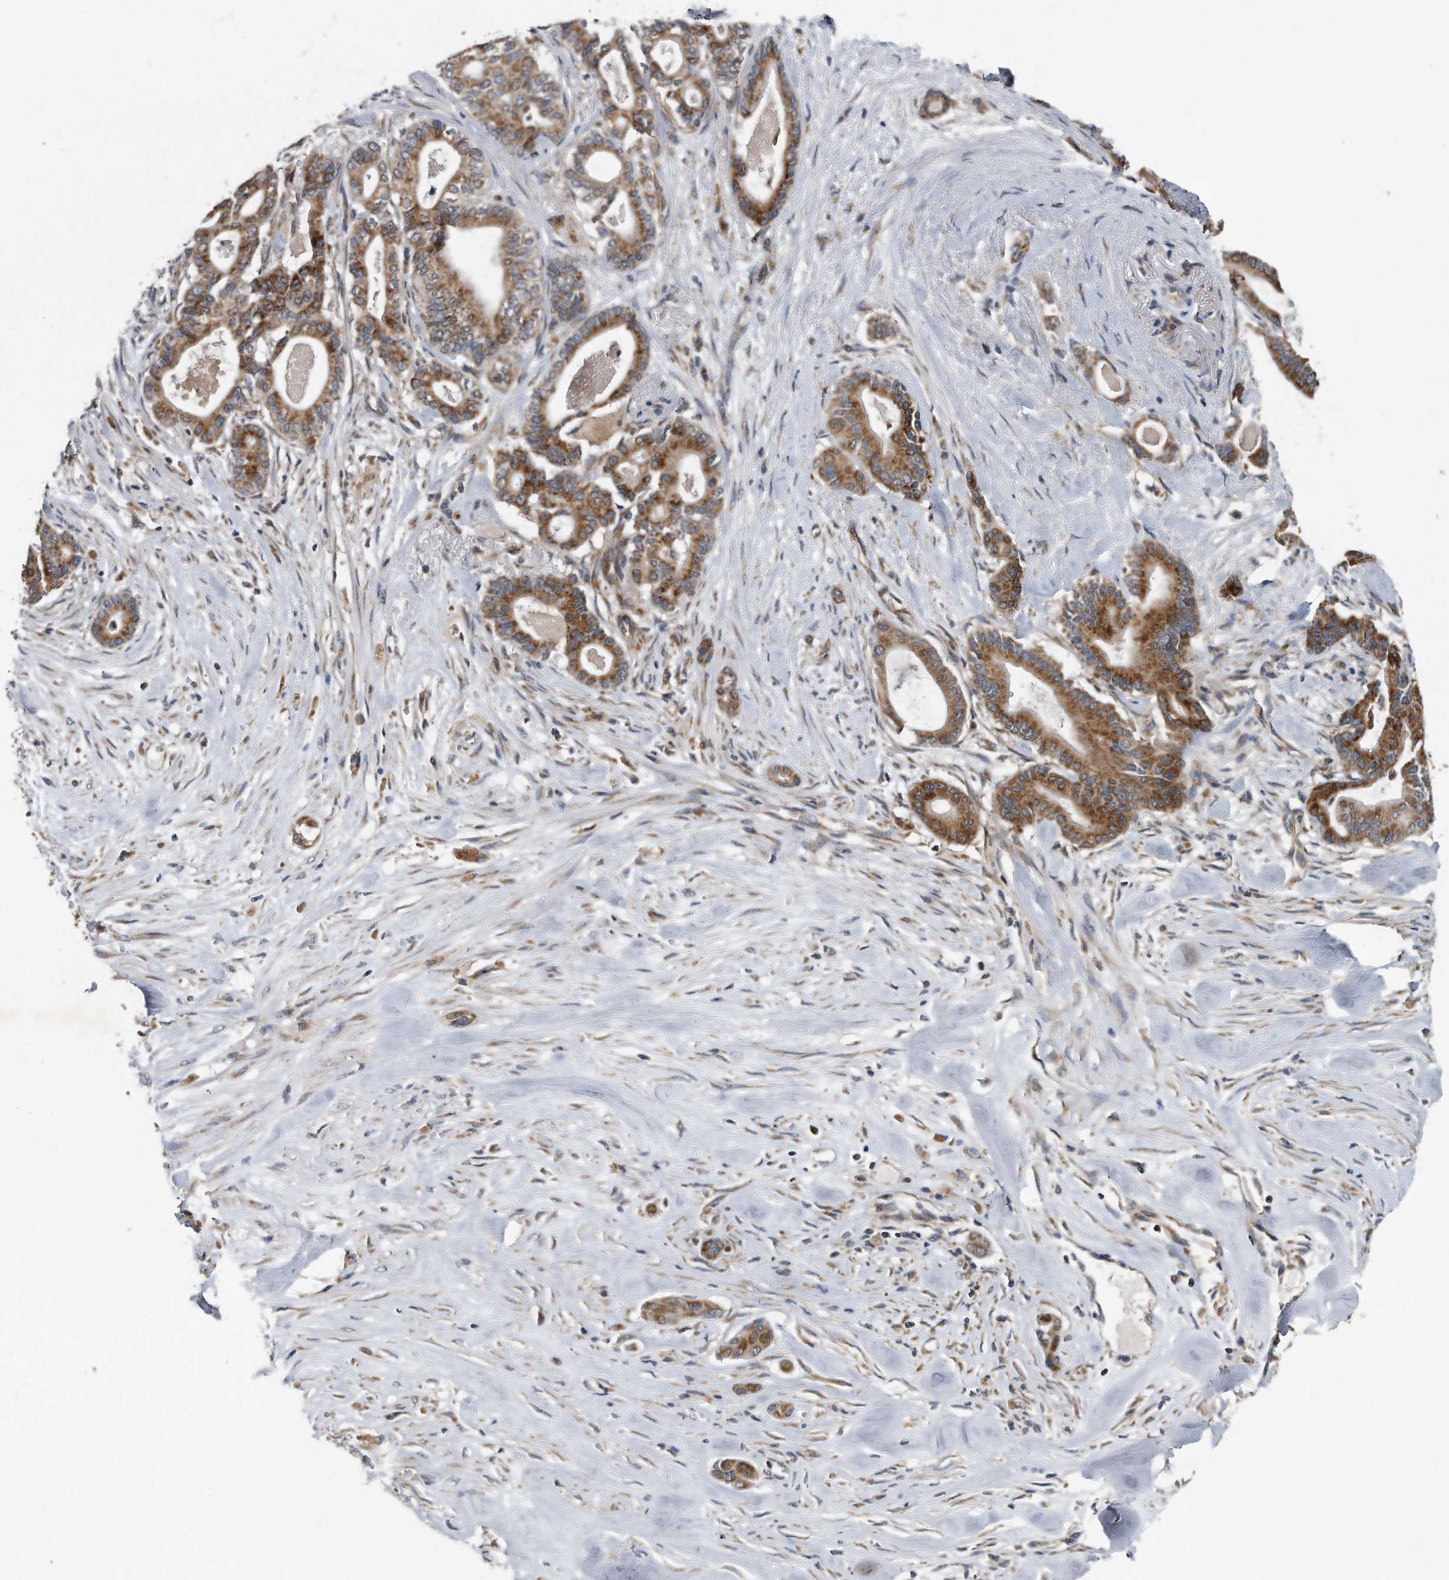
{"staining": {"intensity": "strong", "quantity": ">75%", "location": "cytoplasmic/membranous"}, "tissue": "pancreatic cancer", "cell_type": "Tumor cells", "image_type": "cancer", "snomed": [{"axis": "morphology", "description": "Adenocarcinoma, NOS"}, {"axis": "topography", "description": "Pancreas"}], "caption": "Pancreatic cancer (adenocarcinoma) was stained to show a protein in brown. There is high levels of strong cytoplasmic/membranous expression in about >75% of tumor cells.", "gene": "LYRM4", "patient": {"sex": "male", "age": 63}}